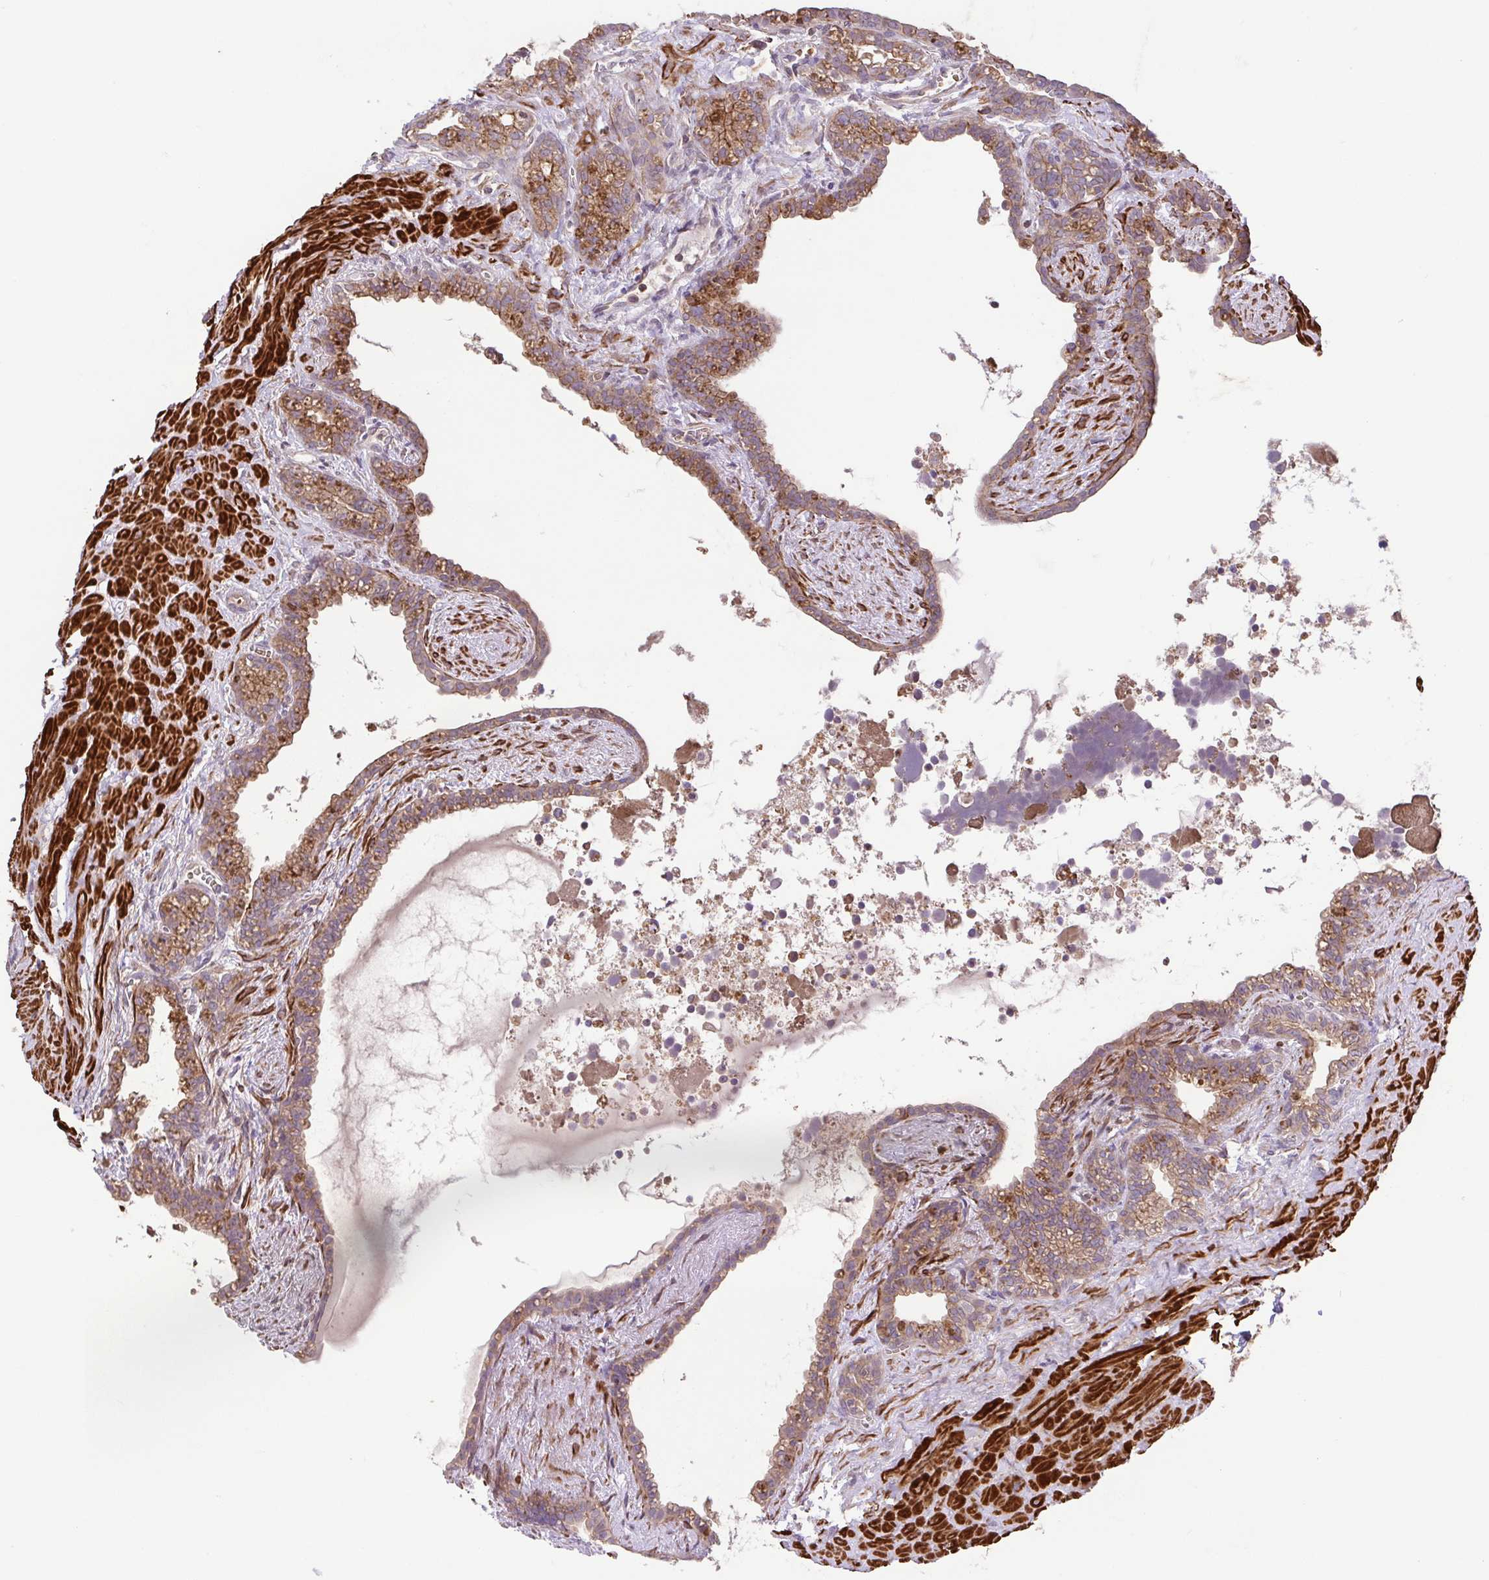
{"staining": {"intensity": "moderate", "quantity": "25%-75%", "location": "cytoplasmic/membranous"}, "tissue": "seminal vesicle", "cell_type": "Glandular cells", "image_type": "normal", "snomed": [{"axis": "morphology", "description": "Normal tissue, NOS"}, {"axis": "topography", "description": "Seminal veicle"}], "caption": "Approximately 25%-75% of glandular cells in unremarkable seminal vesicle display moderate cytoplasmic/membranous protein positivity as visualized by brown immunohistochemical staining.", "gene": "IDE", "patient": {"sex": "male", "age": 76}}